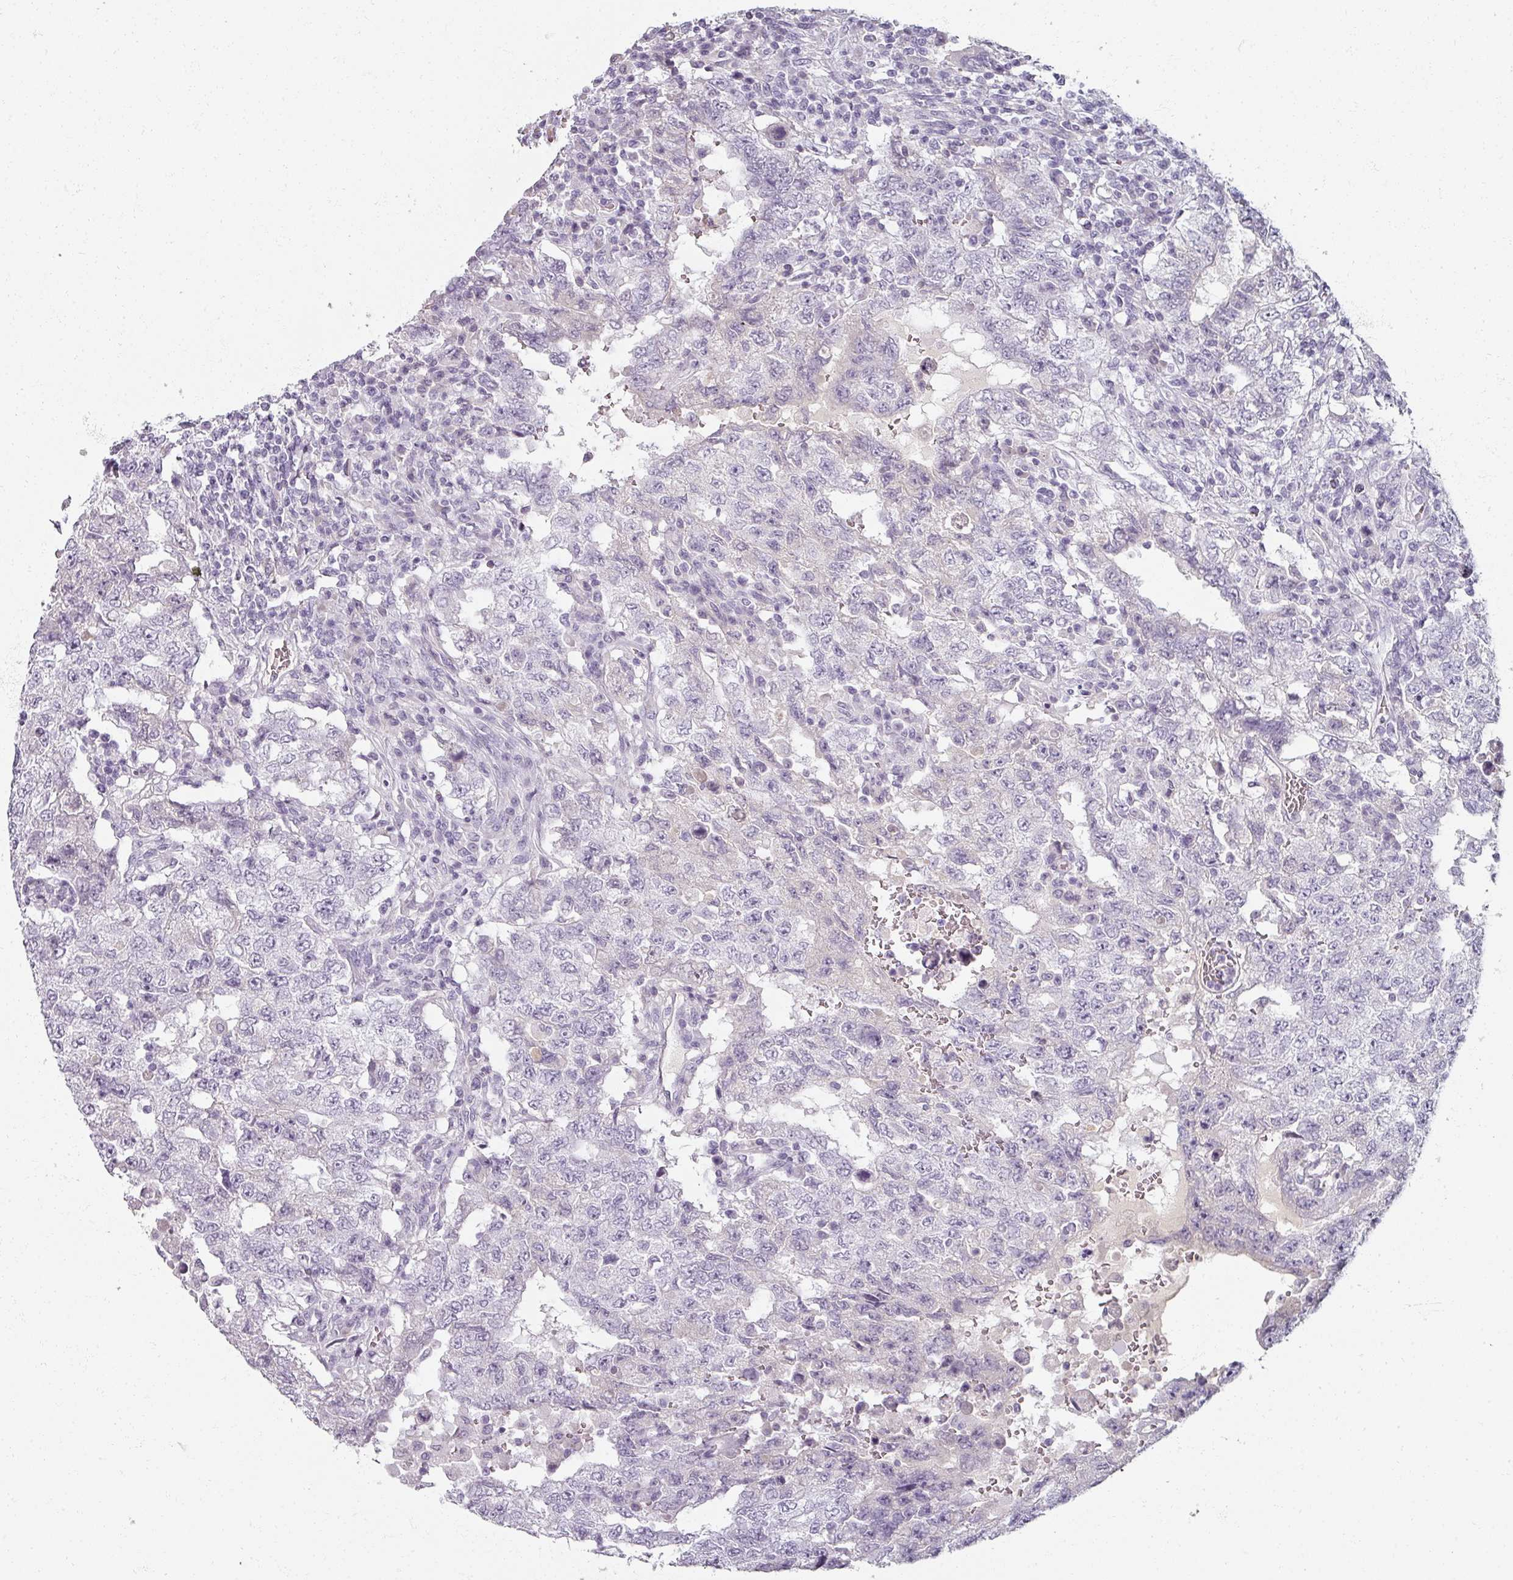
{"staining": {"intensity": "negative", "quantity": "none", "location": "none"}, "tissue": "testis cancer", "cell_type": "Tumor cells", "image_type": "cancer", "snomed": [{"axis": "morphology", "description": "Carcinoma, Embryonal, NOS"}, {"axis": "topography", "description": "Testis"}], "caption": "An image of human embryonal carcinoma (testis) is negative for staining in tumor cells.", "gene": "REG3G", "patient": {"sex": "male", "age": 26}}